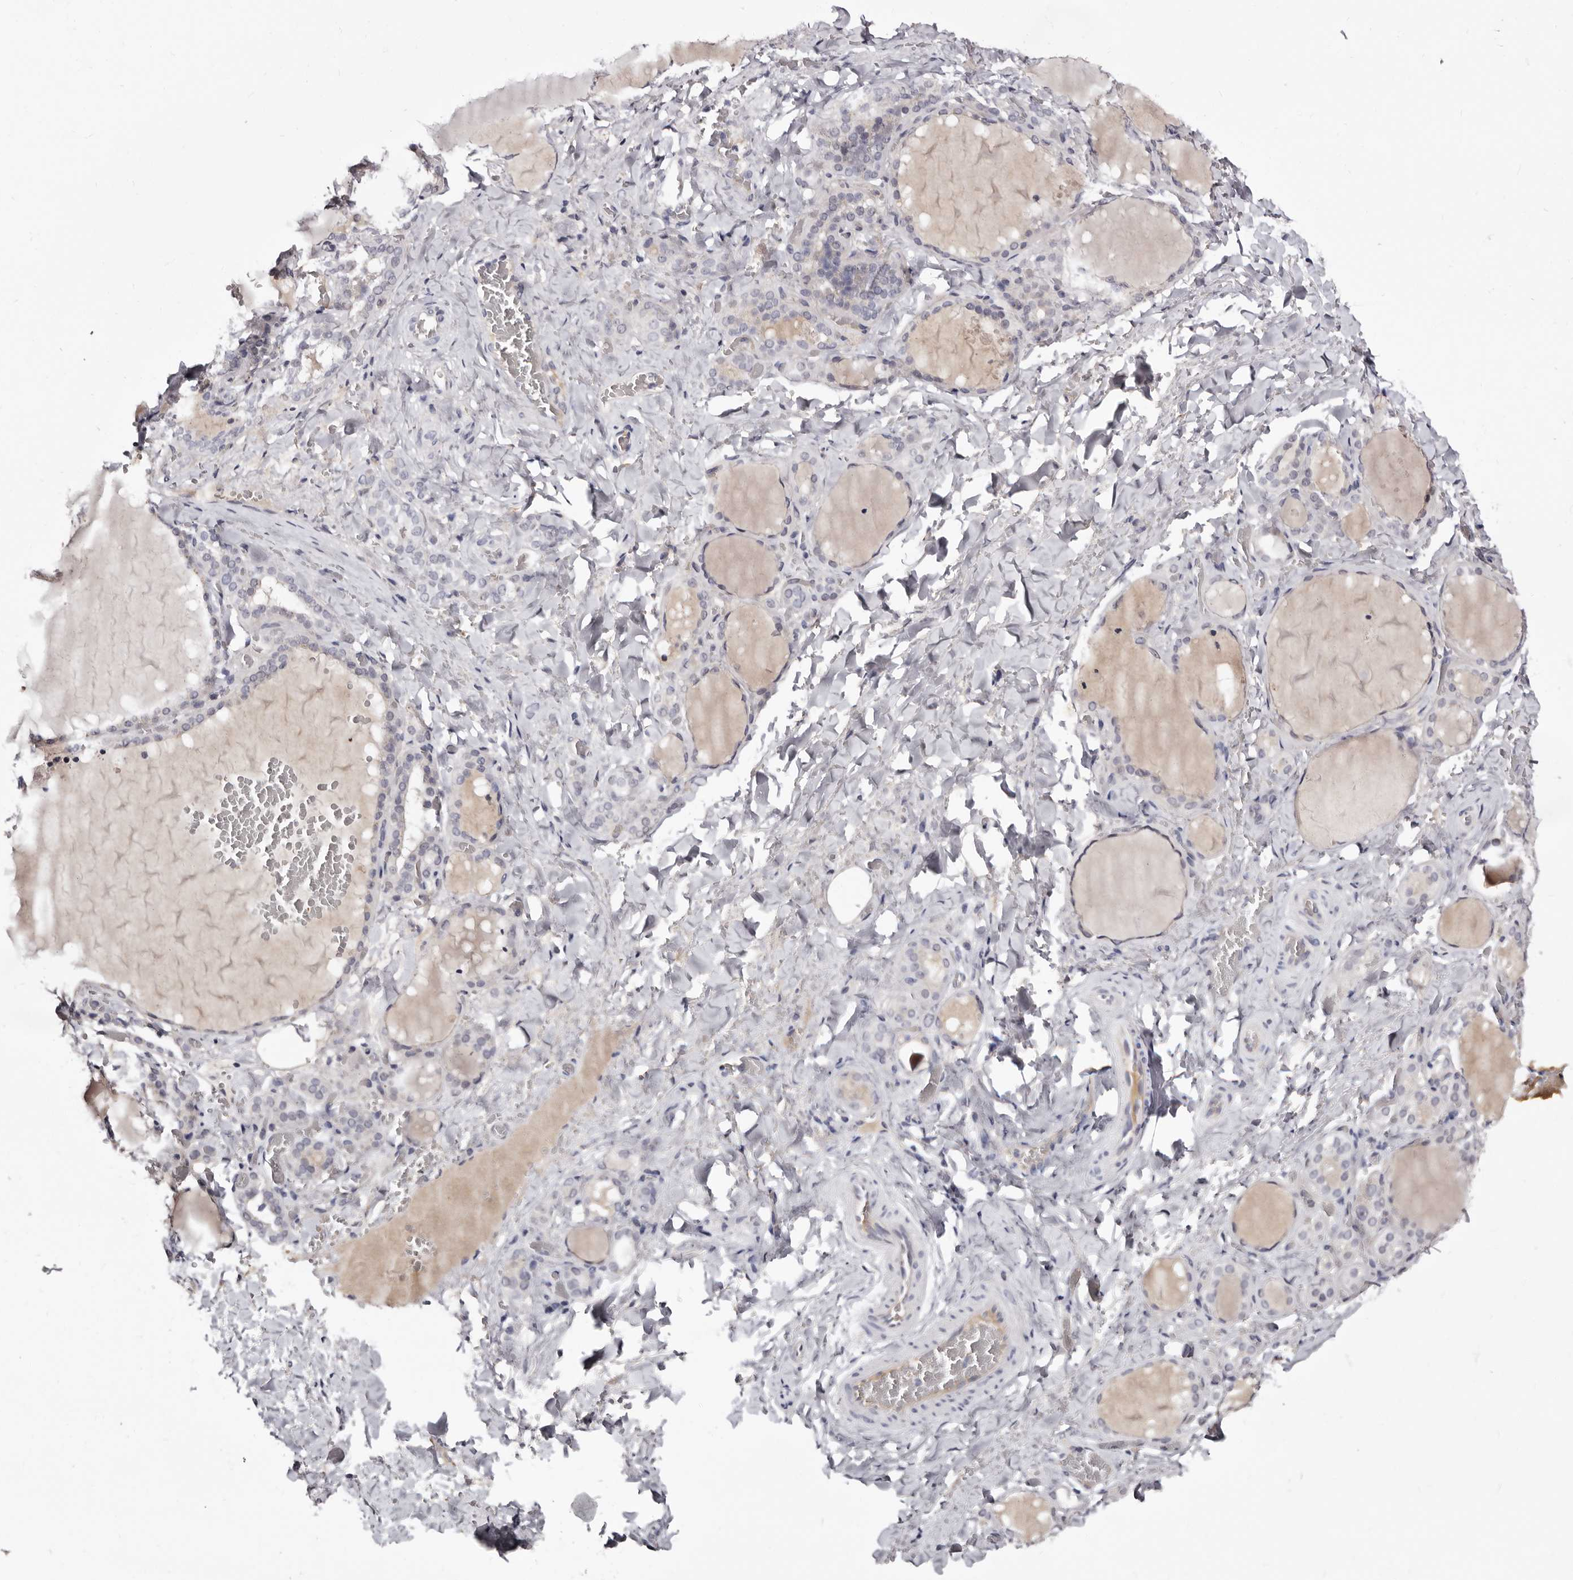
{"staining": {"intensity": "negative", "quantity": "none", "location": "none"}, "tissue": "thyroid gland", "cell_type": "Glandular cells", "image_type": "normal", "snomed": [{"axis": "morphology", "description": "Normal tissue, NOS"}, {"axis": "topography", "description": "Thyroid gland"}], "caption": "A high-resolution micrograph shows IHC staining of unremarkable thyroid gland, which exhibits no significant staining in glandular cells. The staining was performed using DAB to visualize the protein expression in brown, while the nuclei were stained in blue with hematoxylin (Magnification: 20x).", "gene": "BPGM", "patient": {"sex": "female", "age": 22}}